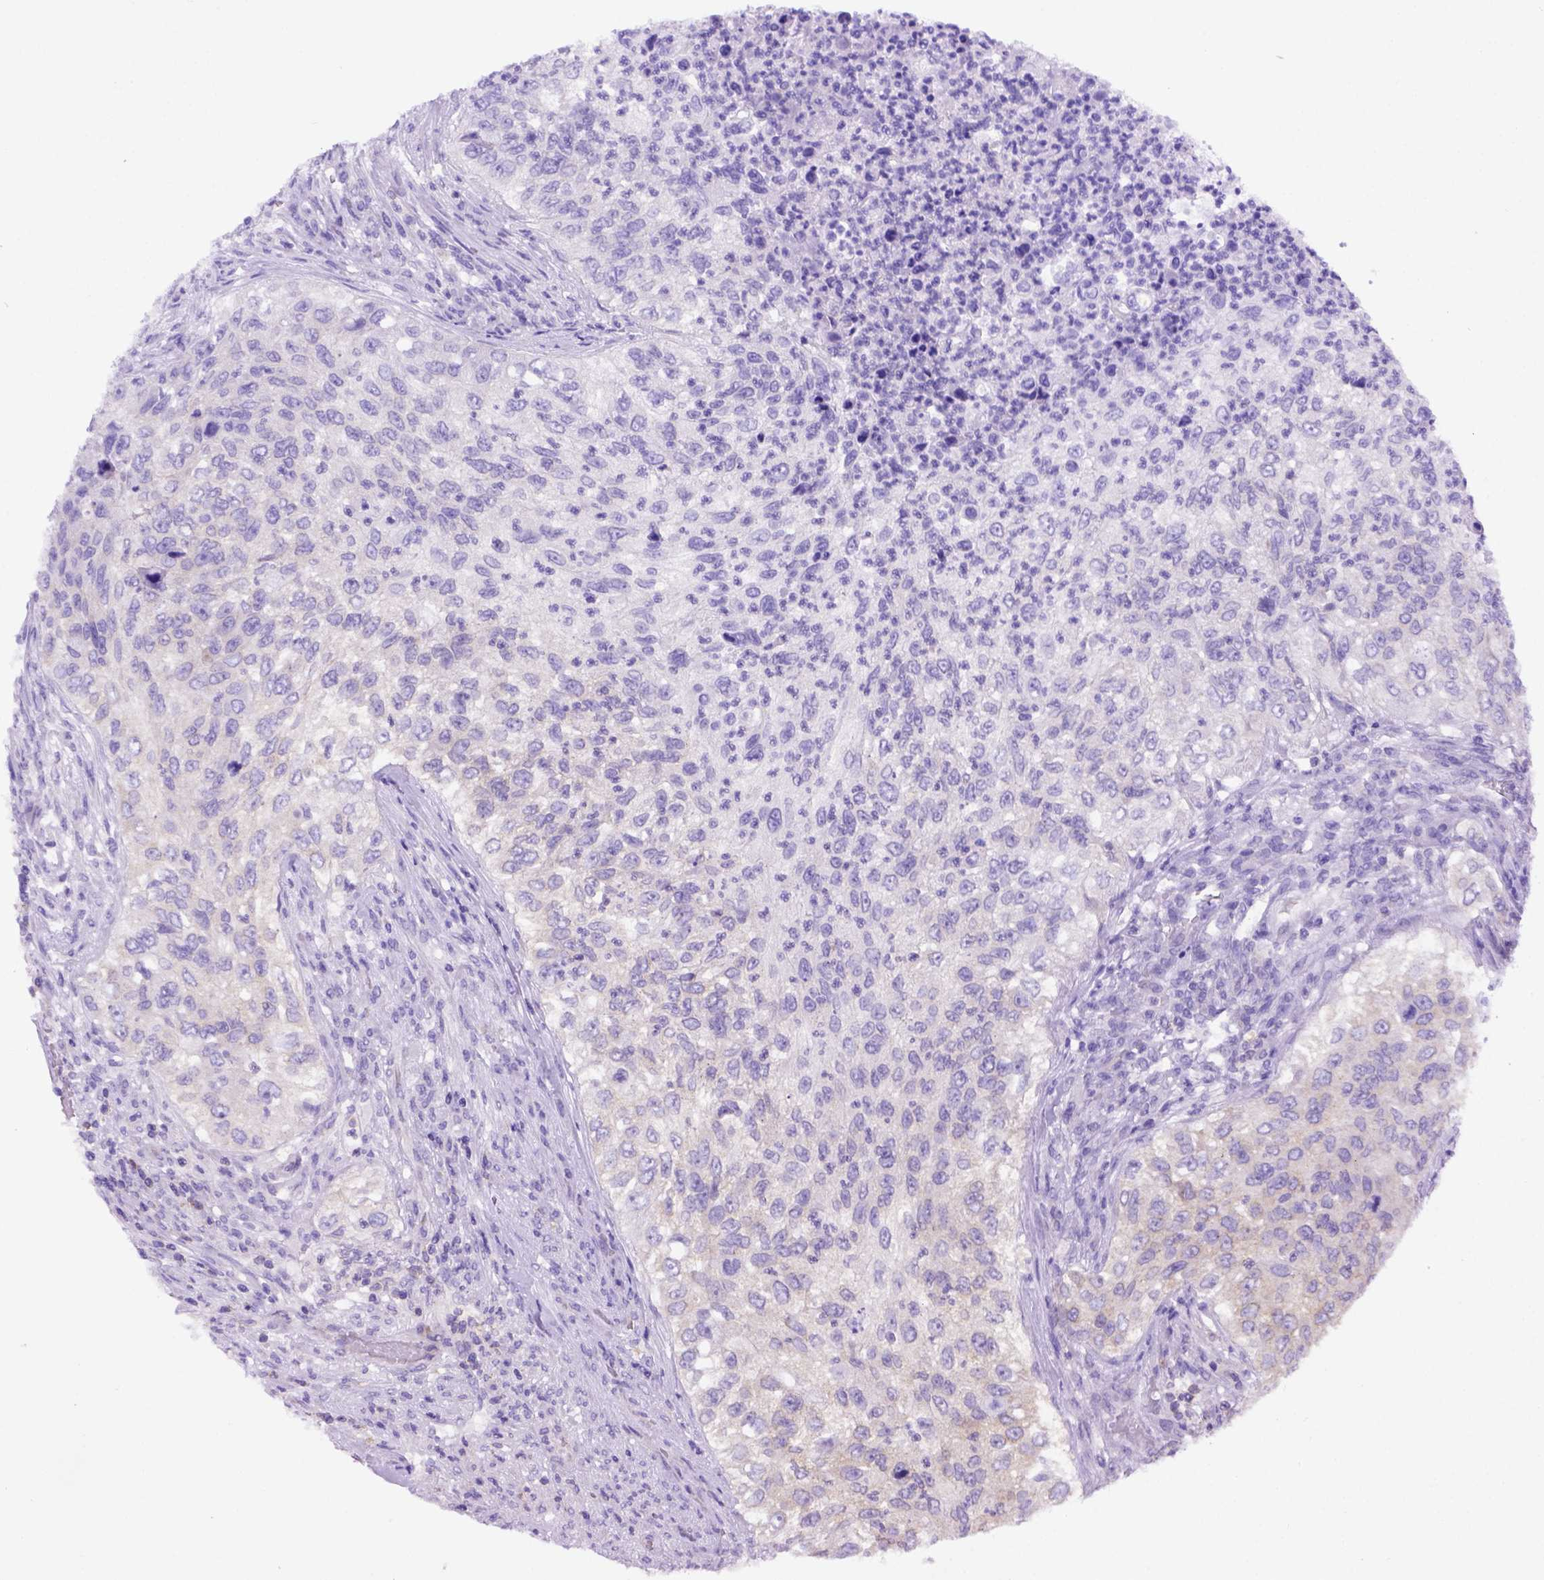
{"staining": {"intensity": "weak", "quantity": "25%-75%", "location": "cytoplasmic/membranous"}, "tissue": "urothelial cancer", "cell_type": "Tumor cells", "image_type": "cancer", "snomed": [{"axis": "morphology", "description": "Urothelial carcinoma, High grade"}, {"axis": "topography", "description": "Urinary bladder"}], "caption": "The image reveals staining of high-grade urothelial carcinoma, revealing weak cytoplasmic/membranous protein staining (brown color) within tumor cells. The staining was performed using DAB (3,3'-diaminobenzidine) to visualize the protein expression in brown, while the nuclei were stained in blue with hematoxylin (Magnification: 20x).", "gene": "FOXI1", "patient": {"sex": "female", "age": 60}}